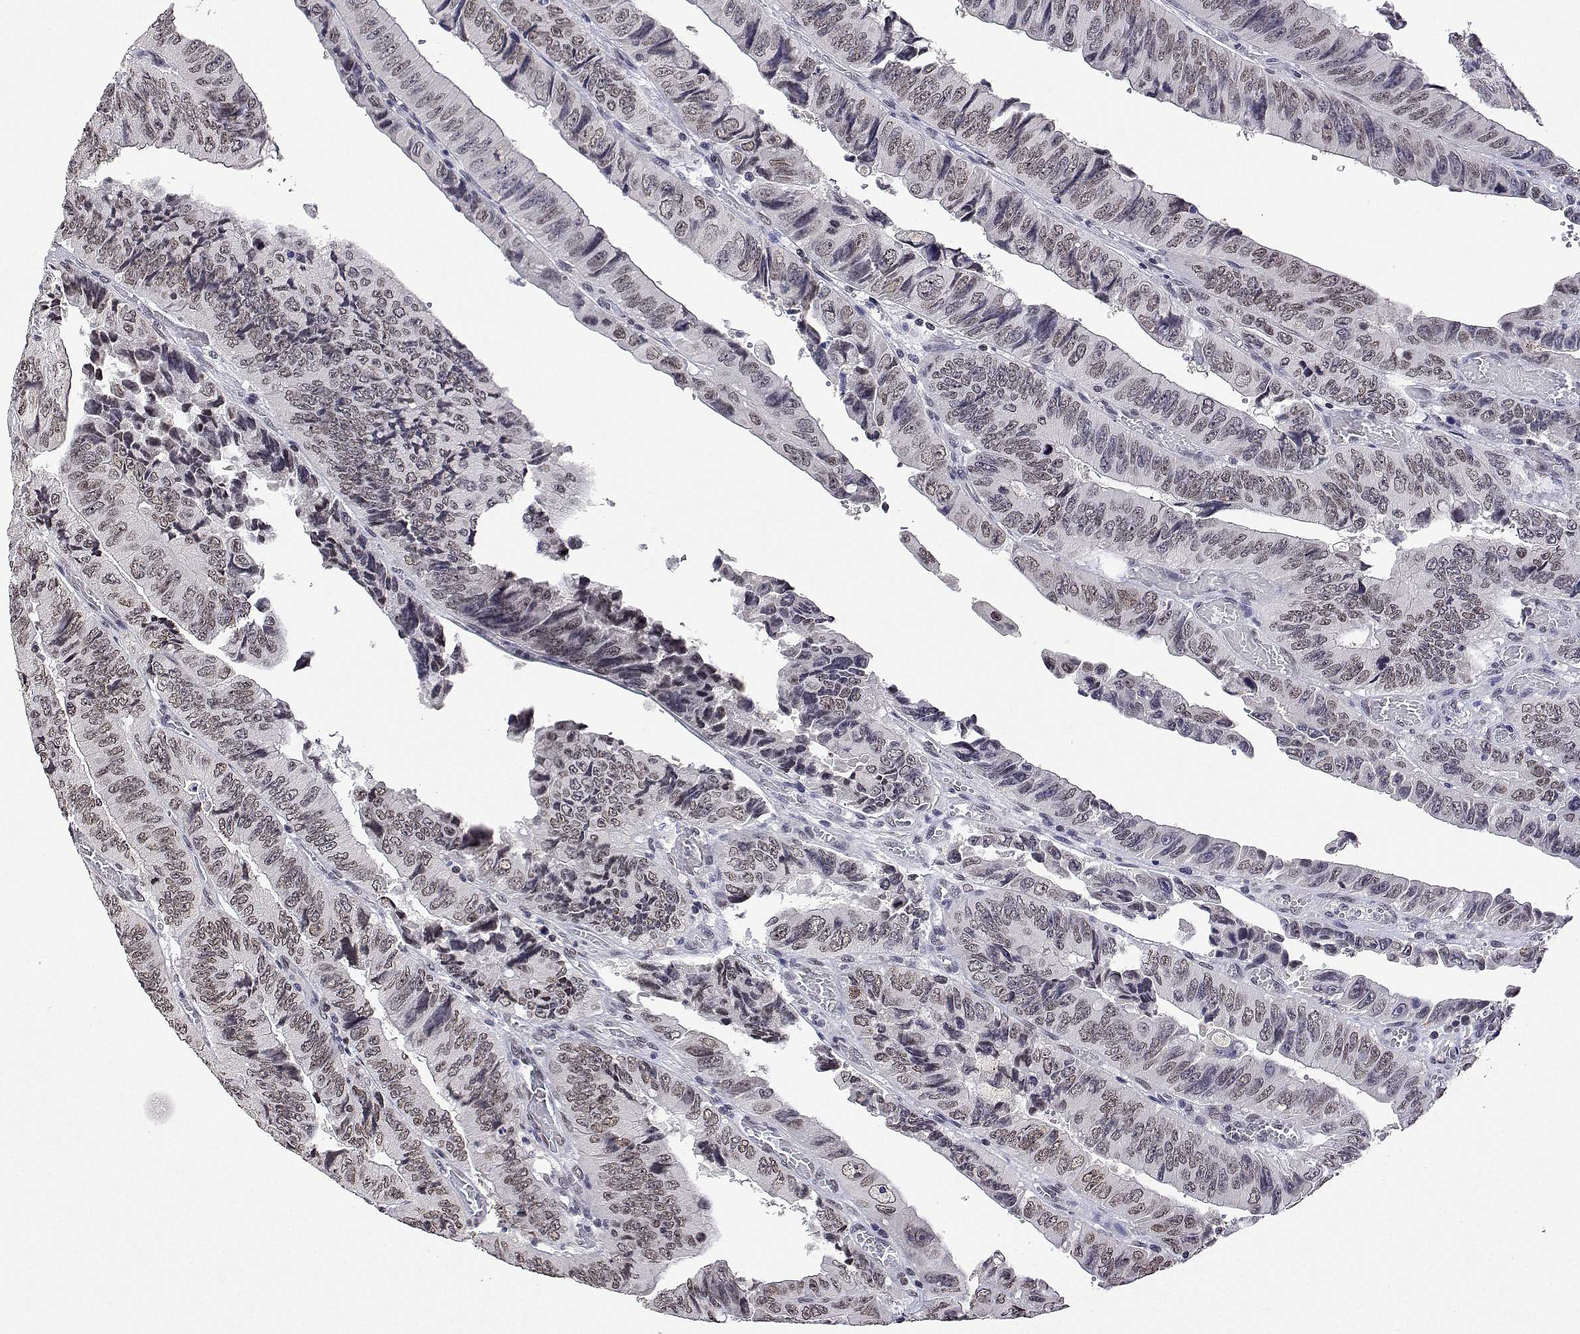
{"staining": {"intensity": "weak", "quantity": ">75%", "location": "nuclear"}, "tissue": "colorectal cancer", "cell_type": "Tumor cells", "image_type": "cancer", "snomed": [{"axis": "morphology", "description": "Adenocarcinoma, NOS"}, {"axis": "topography", "description": "Colon"}], "caption": "Colorectal cancer (adenocarcinoma) stained with DAB immunohistochemistry (IHC) displays low levels of weak nuclear staining in approximately >75% of tumor cells. Immunohistochemistry stains the protein of interest in brown and the nuclei are stained blue.", "gene": "XPC", "patient": {"sex": "female", "age": 84}}